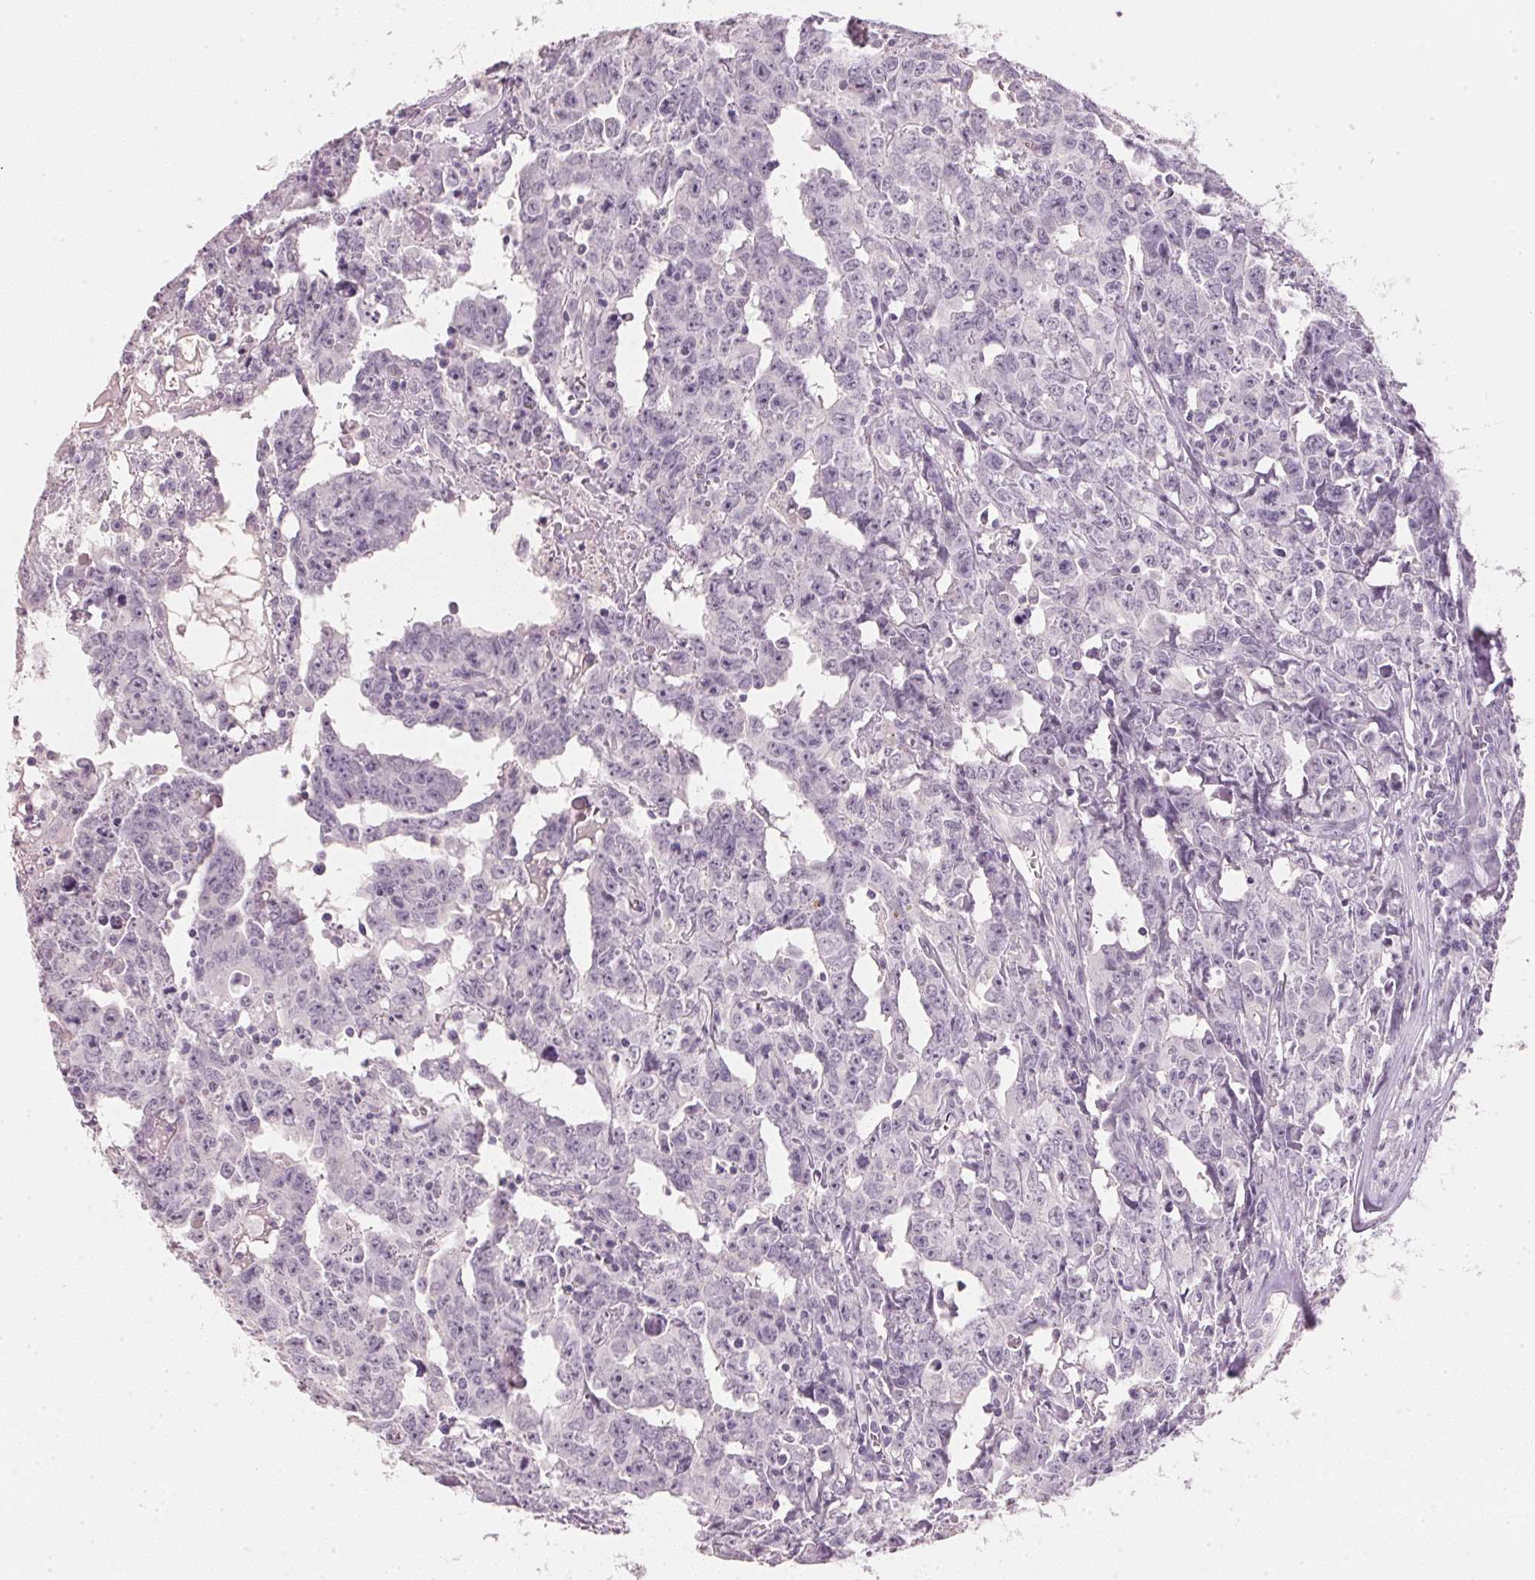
{"staining": {"intensity": "negative", "quantity": "none", "location": "none"}, "tissue": "testis cancer", "cell_type": "Tumor cells", "image_type": "cancer", "snomed": [{"axis": "morphology", "description": "Carcinoma, Embryonal, NOS"}, {"axis": "topography", "description": "Testis"}], "caption": "Tumor cells are negative for brown protein staining in testis cancer (embryonal carcinoma).", "gene": "IGFBP1", "patient": {"sex": "male", "age": 22}}